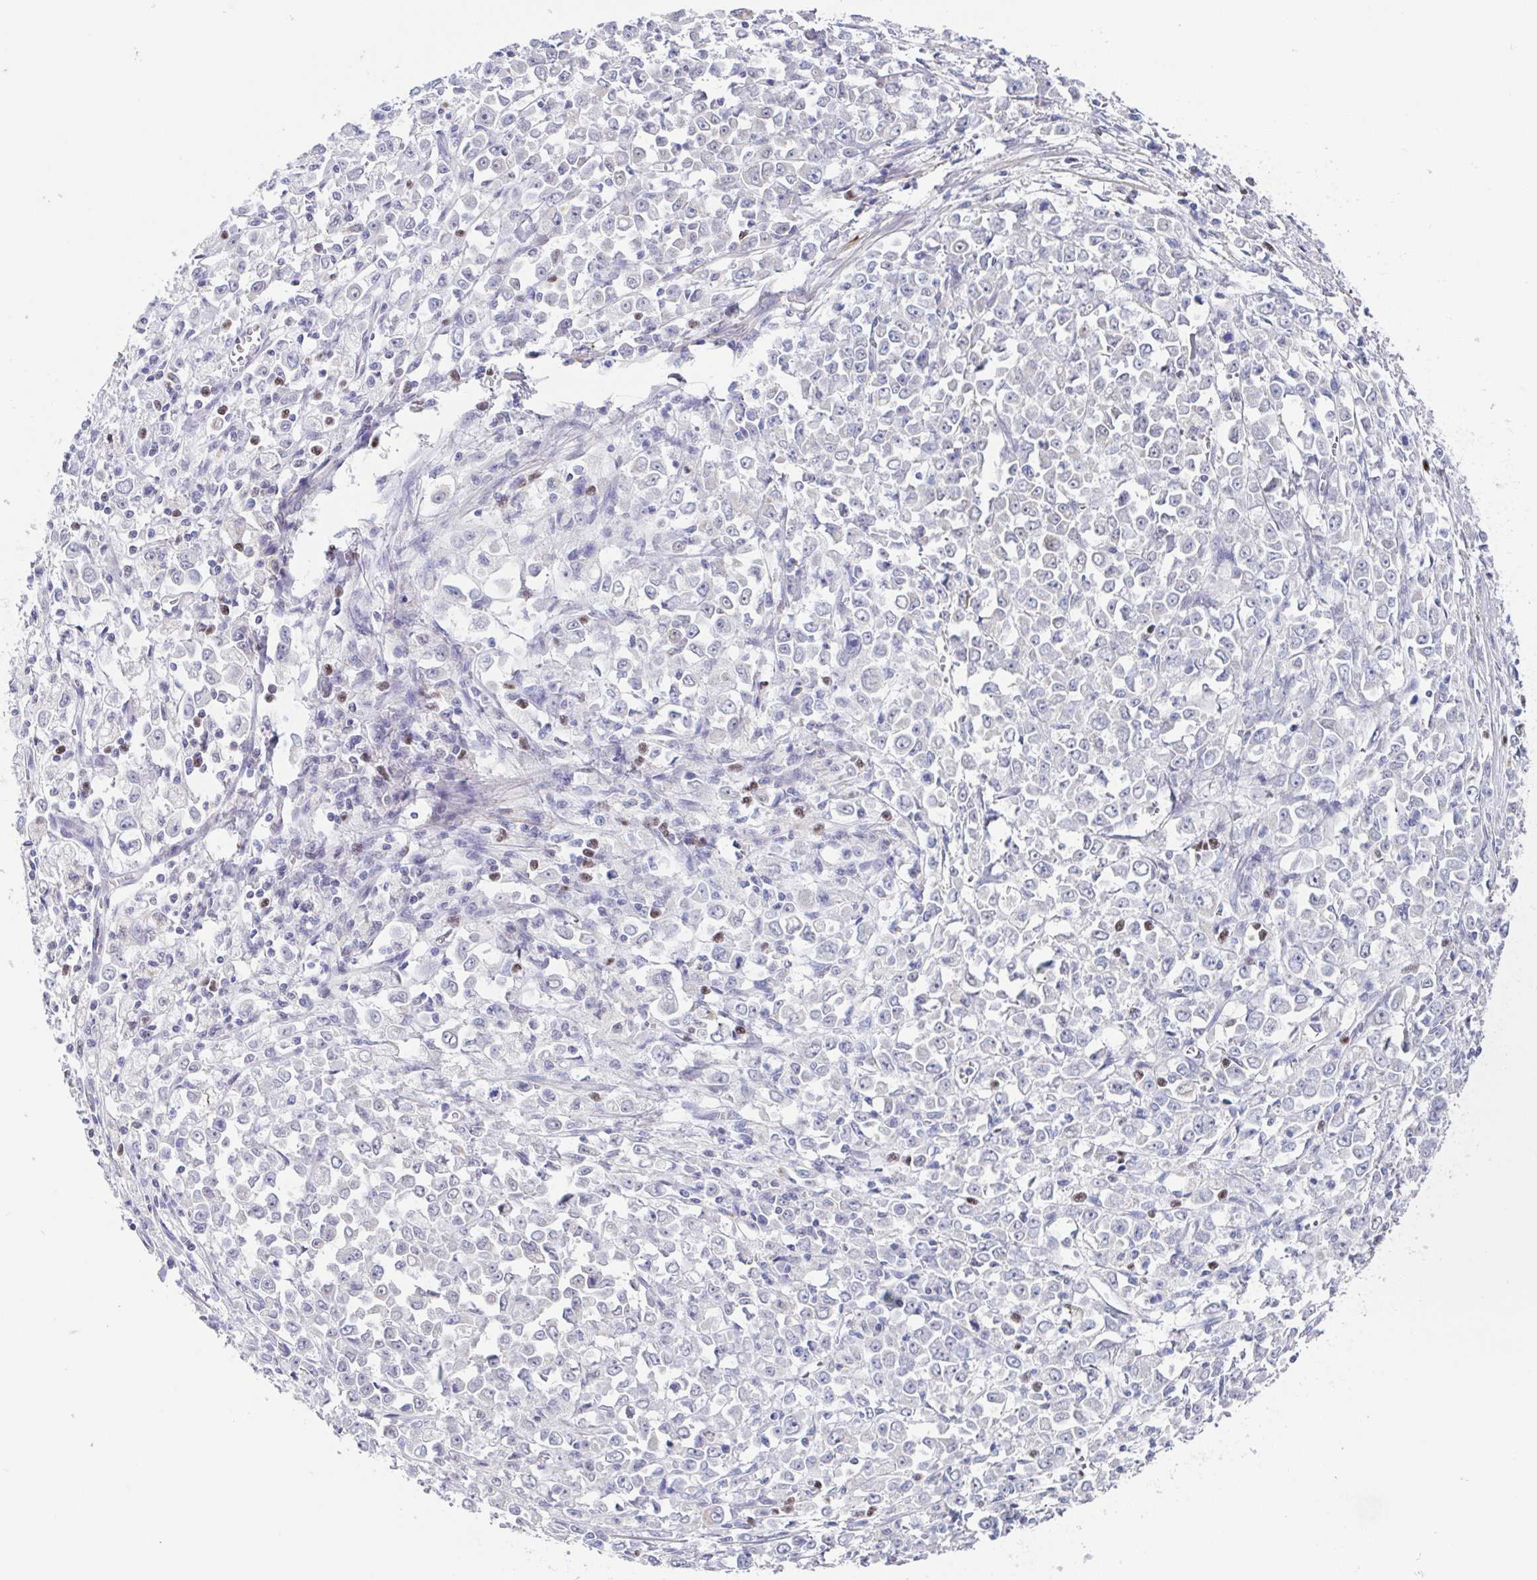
{"staining": {"intensity": "negative", "quantity": "none", "location": "none"}, "tissue": "stomach cancer", "cell_type": "Tumor cells", "image_type": "cancer", "snomed": [{"axis": "morphology", "description": "Adenocarcinoma, NOS"}, {"axis": "topography", "description": "Stomach, upper"}], "caption": "Tumor cells show no significant protein expression in adenocarcinoma (stomach).", "gene": "PBOV1", "patient": {"sex": "male", "age": 70}}